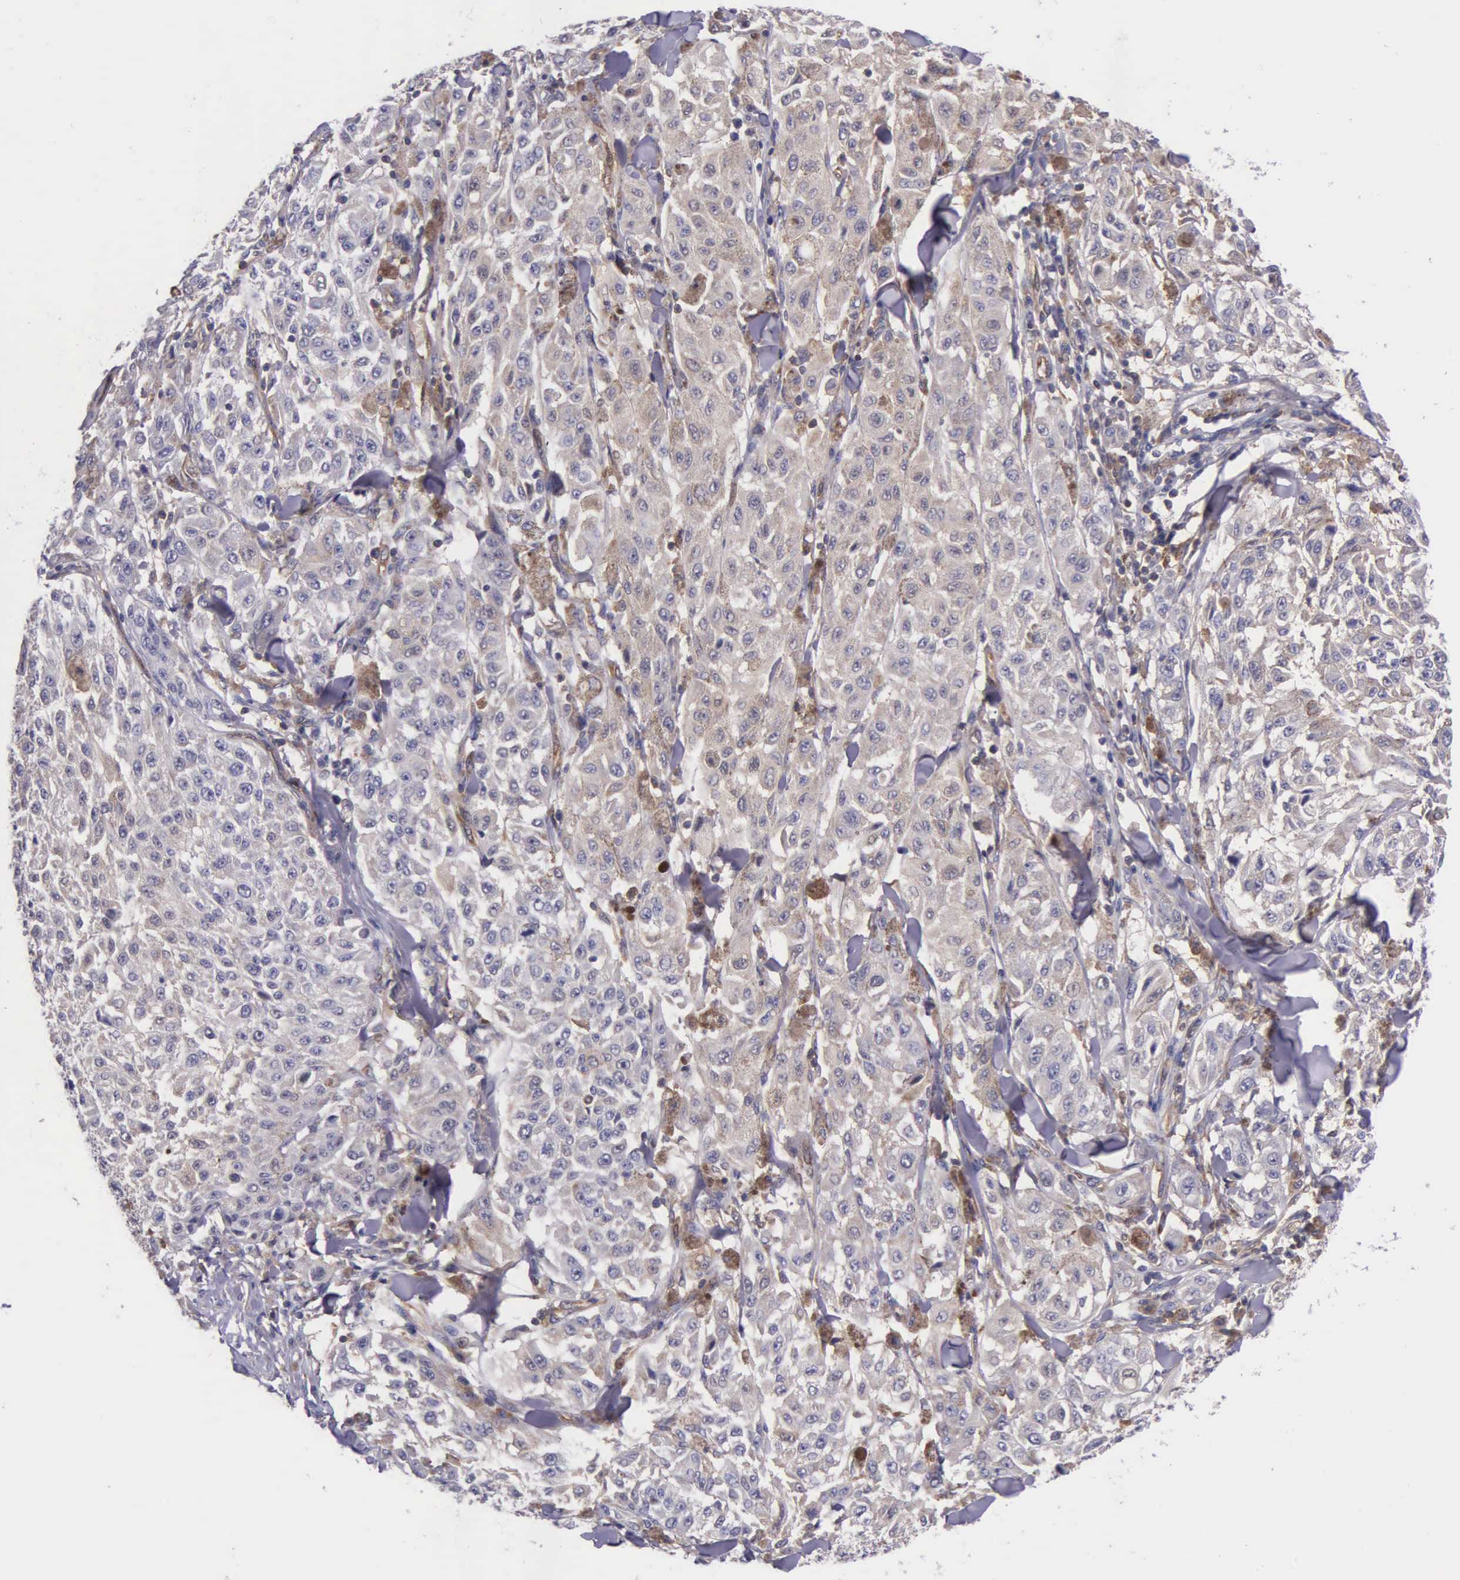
{"staining": {"intensity": "weak", "quantity": "25%-75%", "location": "cytoplasmic/membranous"}, "tissue": "melanoma", "cell_type": "Tumor cells", "image_type": "cancer", "snomed": [{"axis": "morphology", "description": "Malignant melanoma, NOS"}, {"axis": "topography", "description": "Skin"}], "caption": "An image of melanoma stained for a protein demonstrates weak cytoplasmic/membranous brown staining in tumor cells.", "gene": "GMPR2", "patient": {"sex": "female", "age": 64}}